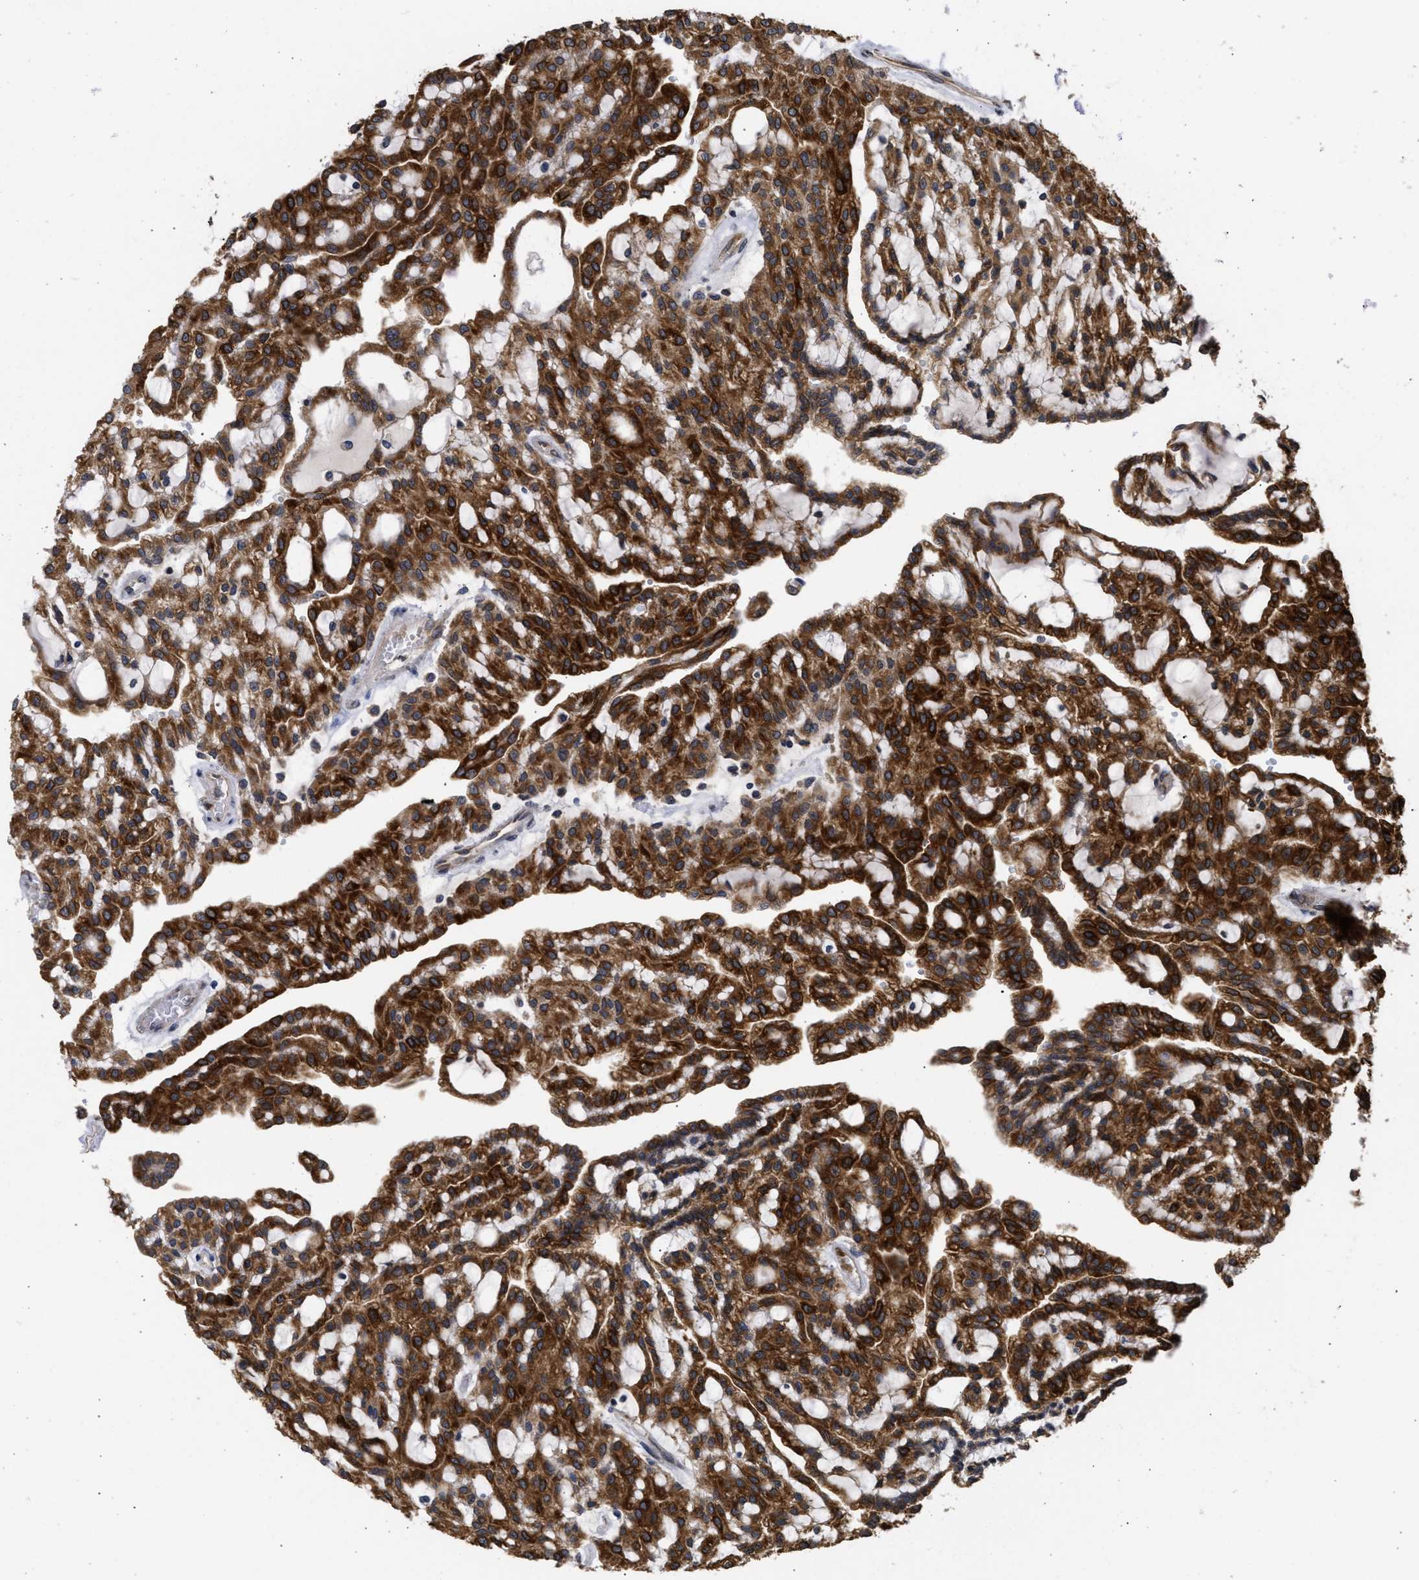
{"staining": {"intensity": "strong", "quantity": ">75%", "location": "cytoplasmic/membranous"}, "tissue": "renal cancer", "cell_type": "Tumor cells", "image_type": "cancer", "snomed": [{"axis": "morphology", "description": "Adenocarcinoma, NOS"}, {"axis": "topography", "description": "Kidney"}], "caption": "Immunohistochemical staining of human renal cancer exhibits strong cytoplasmic/membranous protein positivity in approximately >75% of tumor cells. (DAB IHC, brown staining for protein, blue staining for nuclei).", "gene": "DNAJC1", "patient": {"sex": "male", "age": 63}}